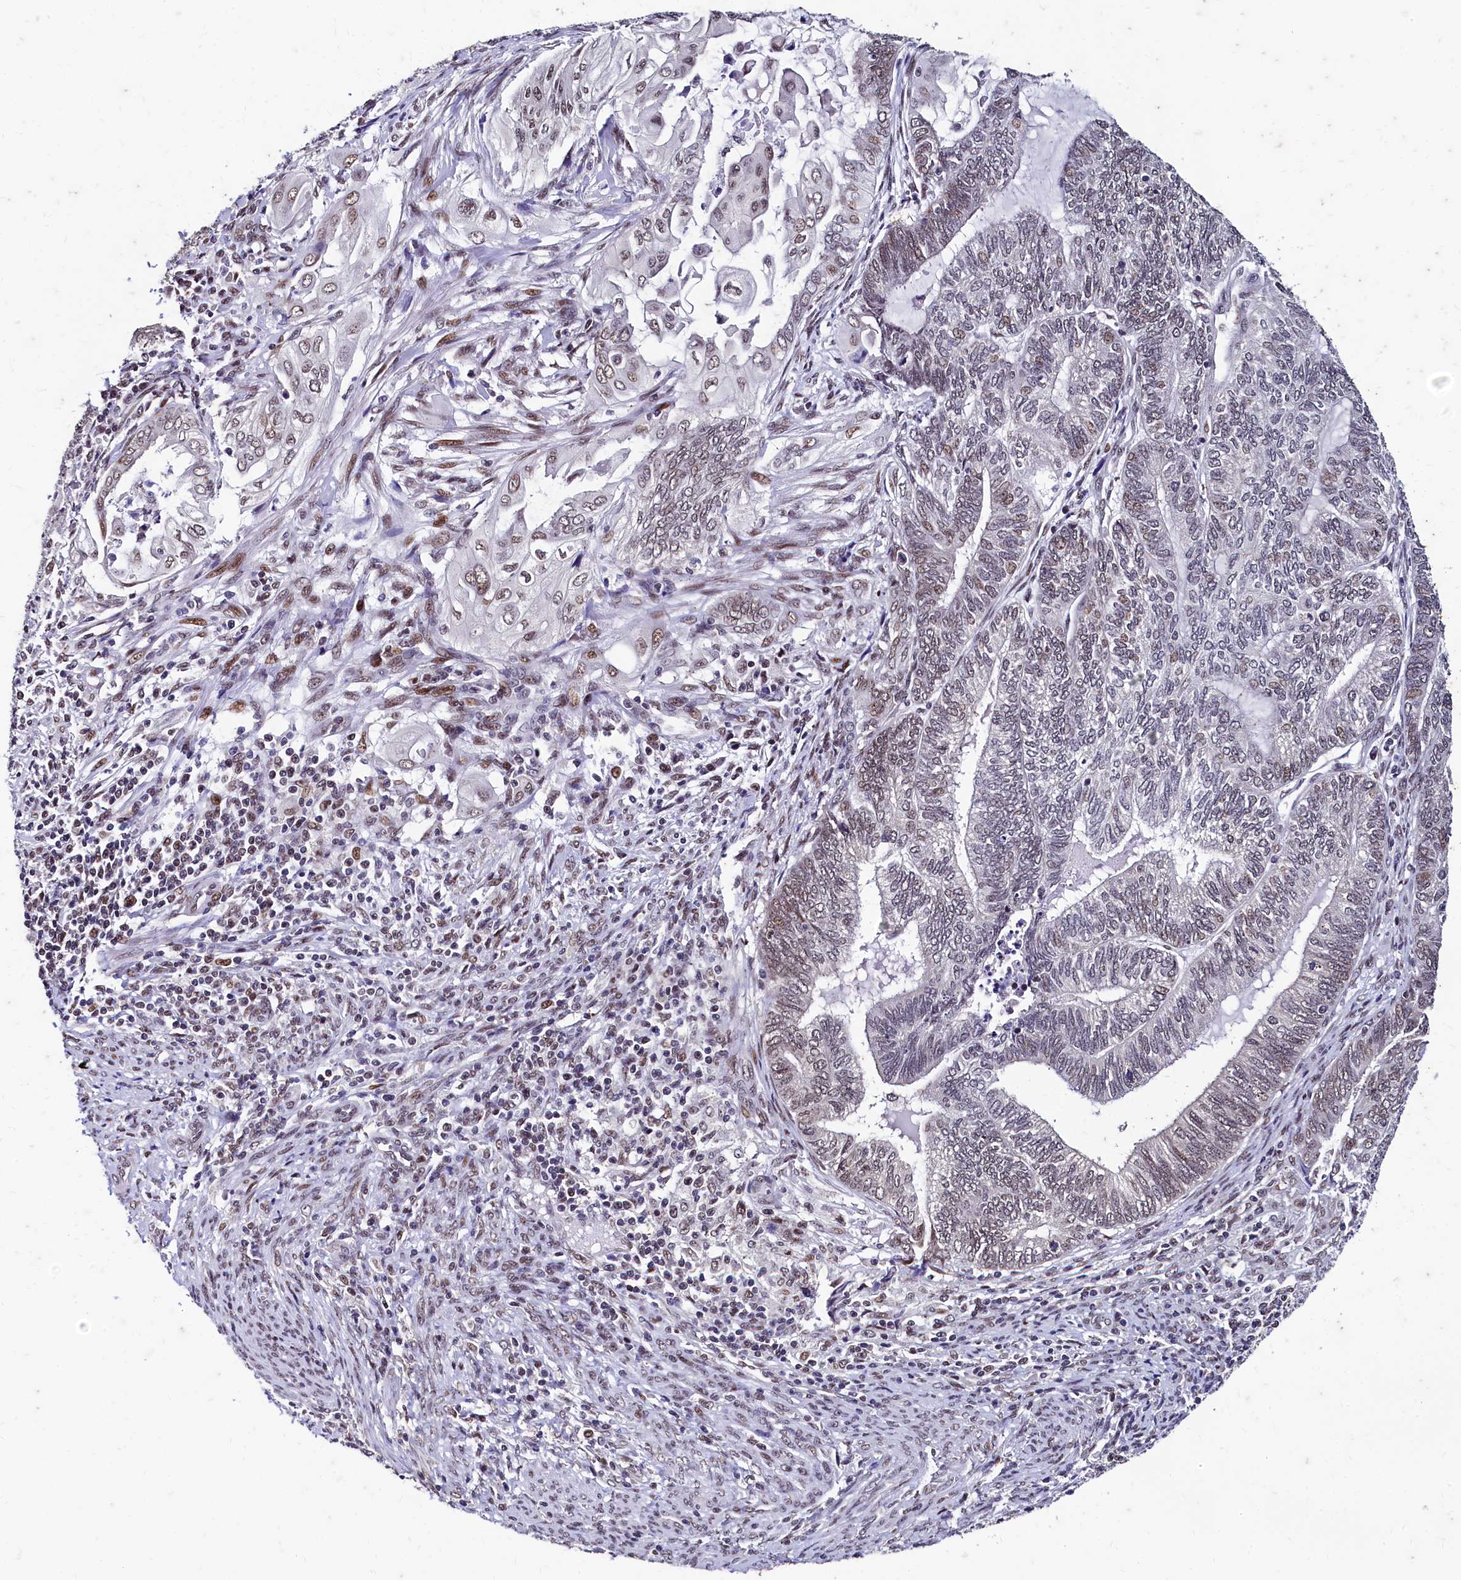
{"staining": {"intensity": "moderate", "quantity": "<25%", "location": "nuclear"}, "tissue": "endometrial cancer", "cell_type": "Tumor cells", "image_type": "cancer", "snomed": [{"axis": "morphology", "description": "Adenocarcinoma, NOS"}, {"axis": "topography", "description": "Uterus"}, {"axis": "topography", "description": "Endometrium"}], "caption": "Immunohistochemical staining of endometrial cancer (adenocarcinoma) reveals moderate nuclear protein positivity in approximately <25% of tumor cells.", "gene": "CPSF7", "patient": {"sex": "female", "age": 70}}